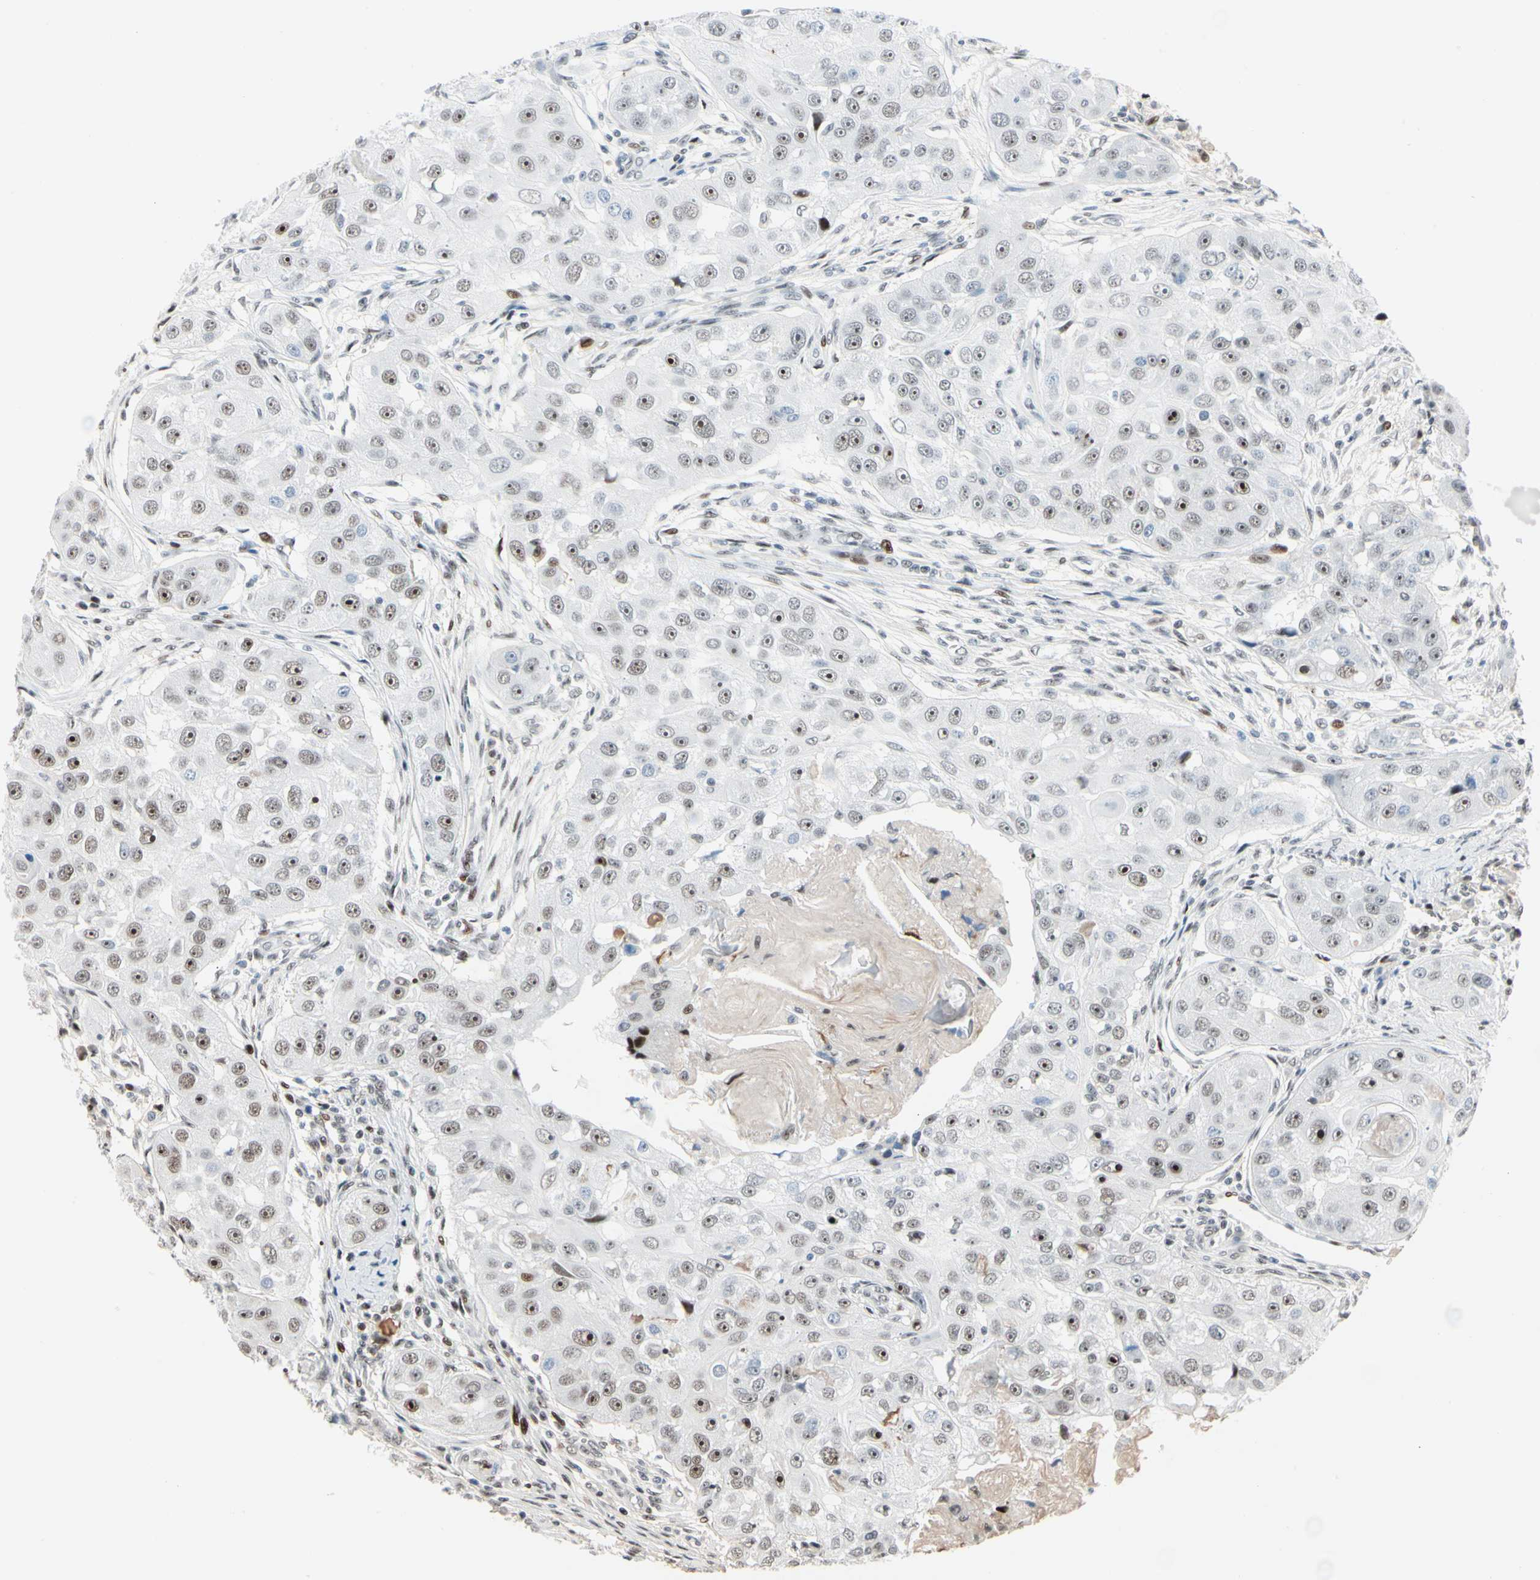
{"staining": {"intensity": "weak", "quantity": "25%-75%", "location": "nuclear"}, "tissue": "head and neck cancer", "cell_type": "Tumor cells", "image_type": "cancer", "snomed": [{"axis": "morphology", "description": "Normal tissue, NOS"}, {"axis": "morphology", "description": "Squamous cell carcinoma, NOS"}, {"axis": "topography", "description": "Skeletal muscle"}, {"axis": "topography", "description": "Head-Neck"}], "caption": "The photomicrograph reveals immunohistochemical staining of head and neck cancer (squamous cell carcinoma). There is weak nuclear expression is present in approximately 25%-75% of tumor cells.", "gene": "FOXO3", "patient": {"sex": "male", "age": 51}}